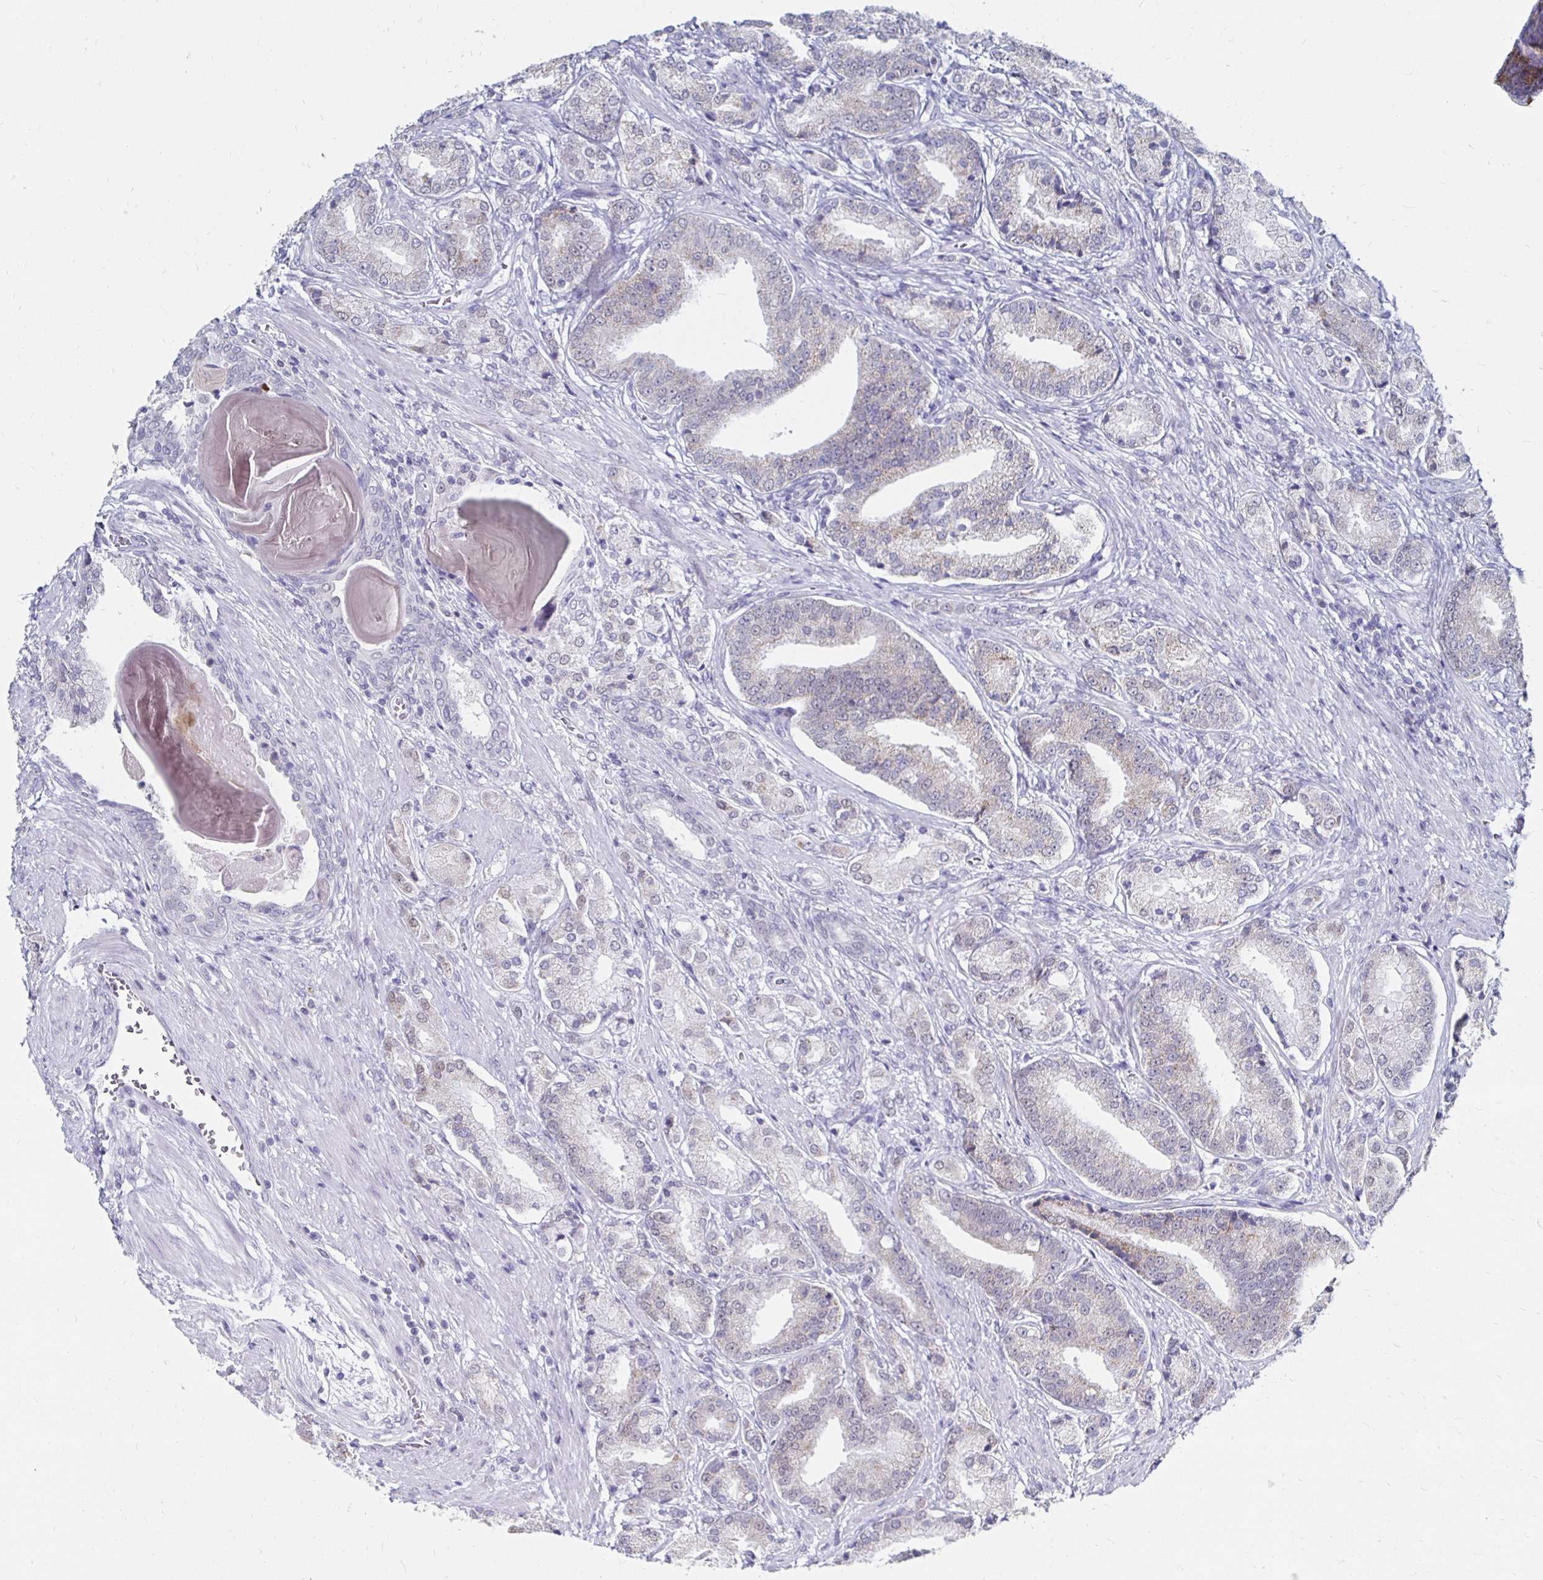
{"staining": {"intensity": "negative", "quantity": "none", "location": "none"}, "tissue": "prostate cancer", "cell_type": "Tumor cells", "image_type": "cancer", "snomed": [{"axis": "morphology", "description": "Adenocarcinoma, High grade"}, {"axis": "topography", "description": "Prostate and seminal vesicle, NOS"}], "caption": "IHC of prostate cancer (adenocarcinoma (high-grade)) shows no staining in tumor cells. (Stains: DAB (3,3'-diaminobenzidine) immunohistochemistry (IHC) with hematoxylin counter stain, Microscopy: brightfield microscopy at high magnification).", "gene": "NOCT", "patient": {"sex": "male", "age": 61}}